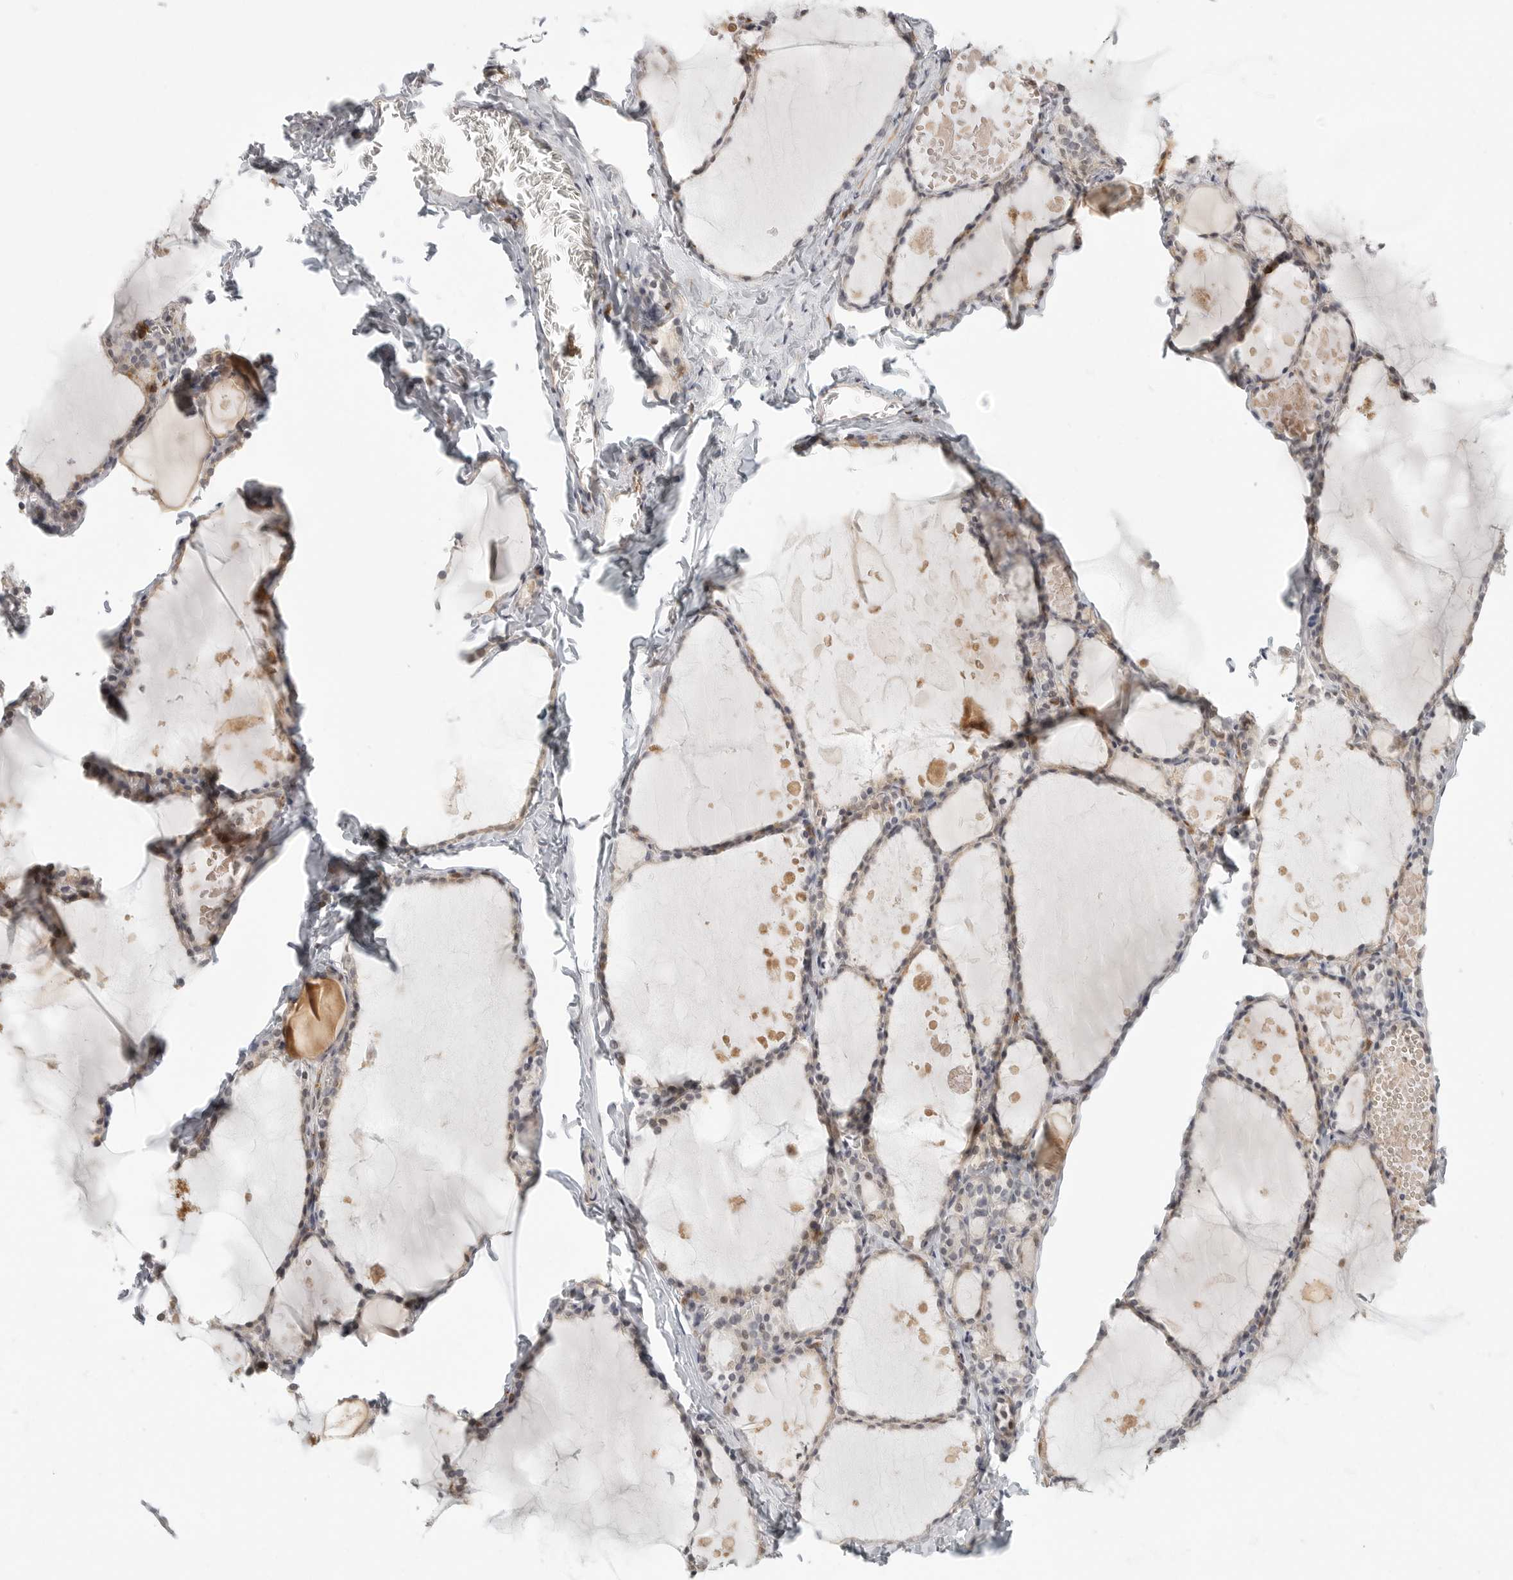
{"staining": {"intensity": "weak", "quantity": ">75%", "location": "cytoplasmic/membranous"}, "tissue": "thyroid gland", "cell_type": "Glandular cells", "image_type": "normal", "snomed": [{"axis": "morphology", "description": "Normal tissue, NOS"}, {"axis": "topography", "description": "Thyroid gland"}], "caption": "A histopathology image of human thyroid gland stained for a protein demonstrates weak cytoplasmic/membranous brown staining in glandular cells. The staining was performed using DAB (3,3'-diaminobenzidine) to visualize the protein expression in brown, while the nuclei were stained in blue with hematoxylin (Magnification: 20x).", "gene": "DBNL", "patient": {"sex": "male", "age": 56}}